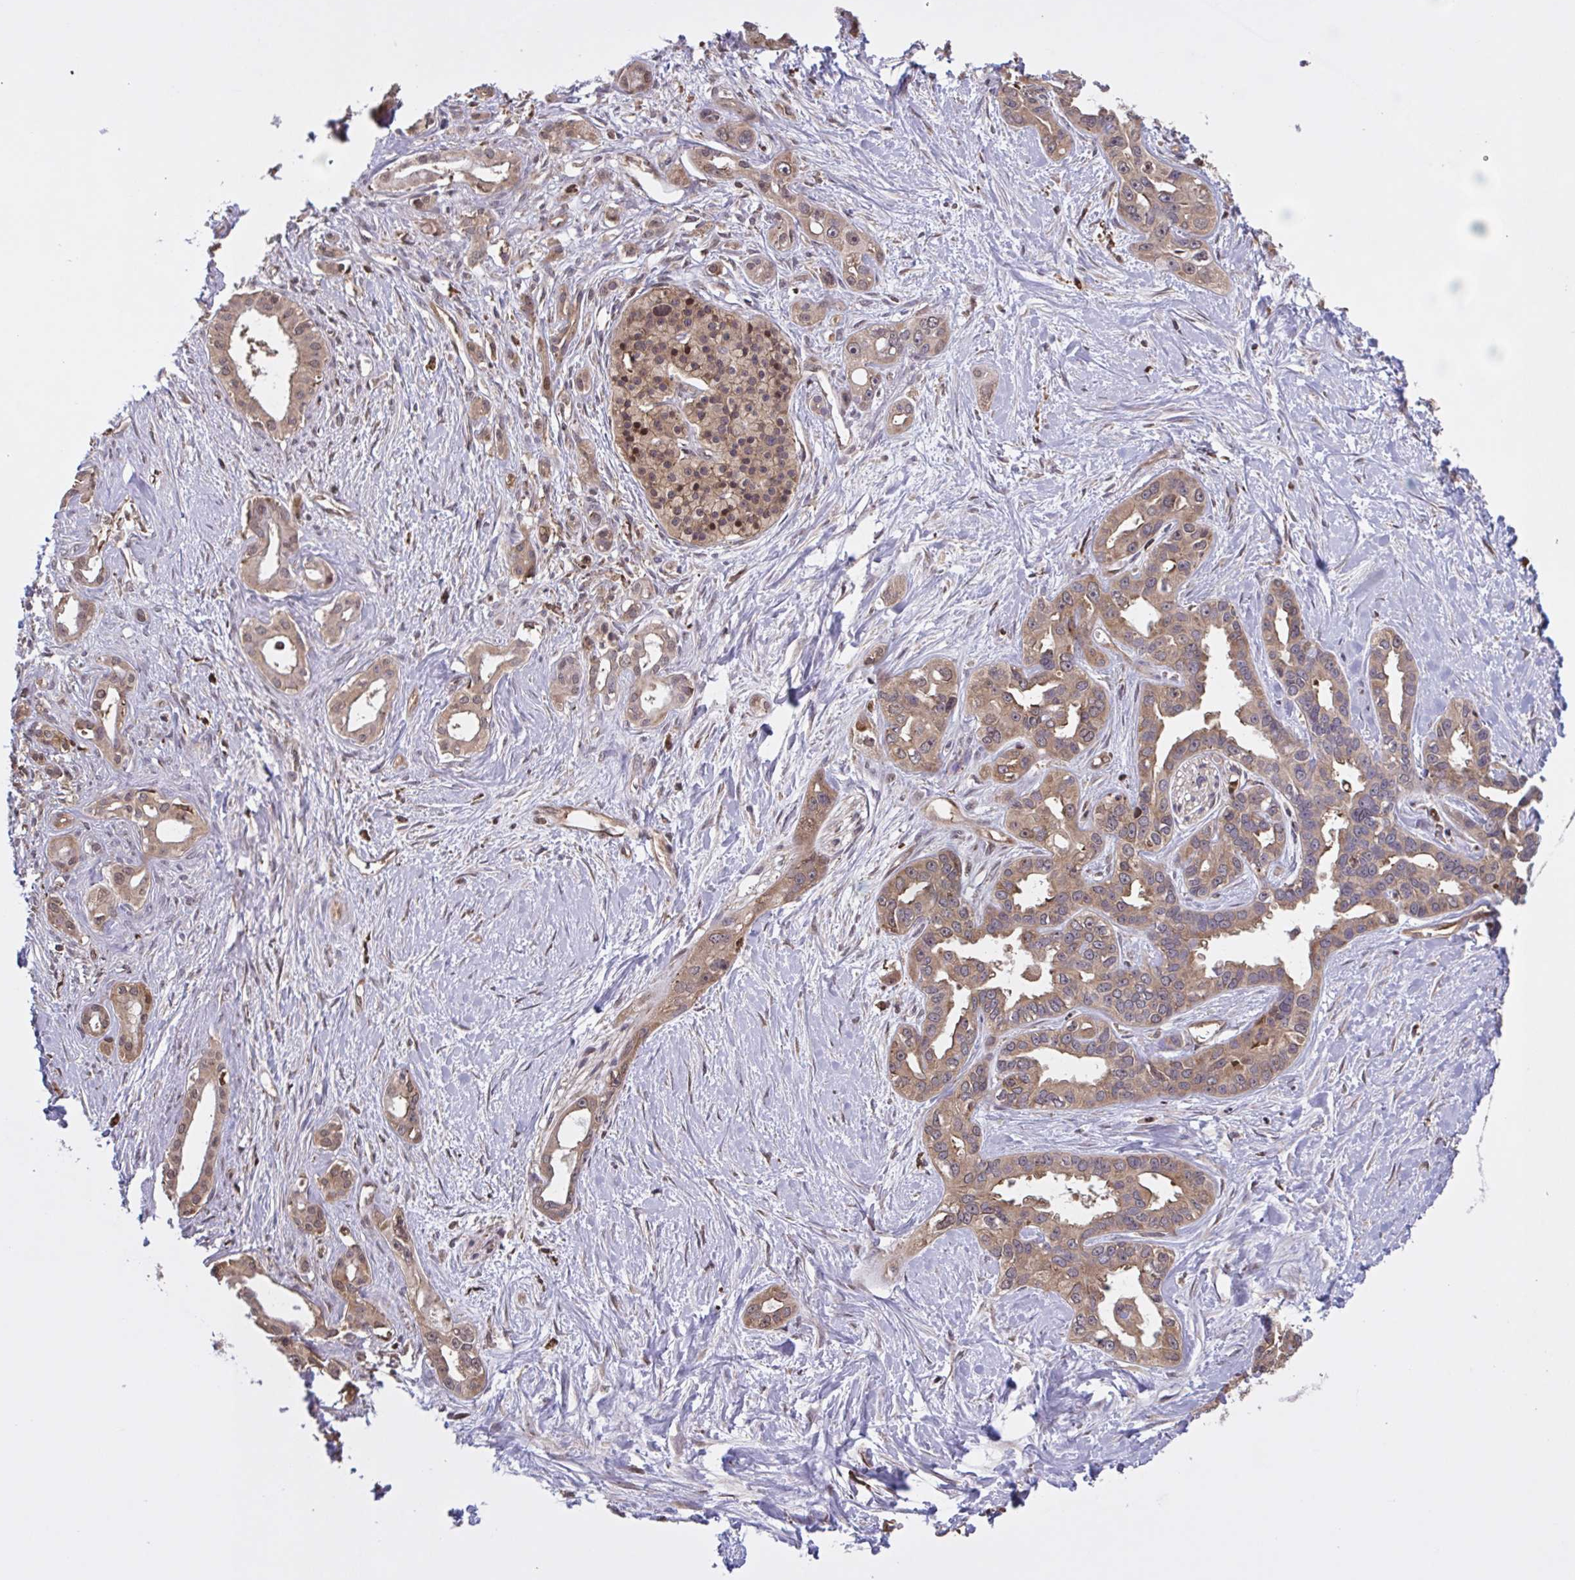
{"staining": {"intensity": "weak", "quantity": ">75%", "location": "cytoplasmic/membranous"}, "tissue": "pancreatic cancer", "cell_type": "Tumor cells", "image_type": "cancer", "snomed": [{"axis": "morphology", "description": "Adenocarcinoma, NOS"}, {"axis": "topography", "description": "Pancreas"}], "caption": "Pancreatic cancer tissue reveals weak cytoplasmic/membranous expression in approximately >75% of tumor cells, visualized by immunohistochemistry.", "gene": "SEC63", "patient": {"sex": "female", "age": 50}}